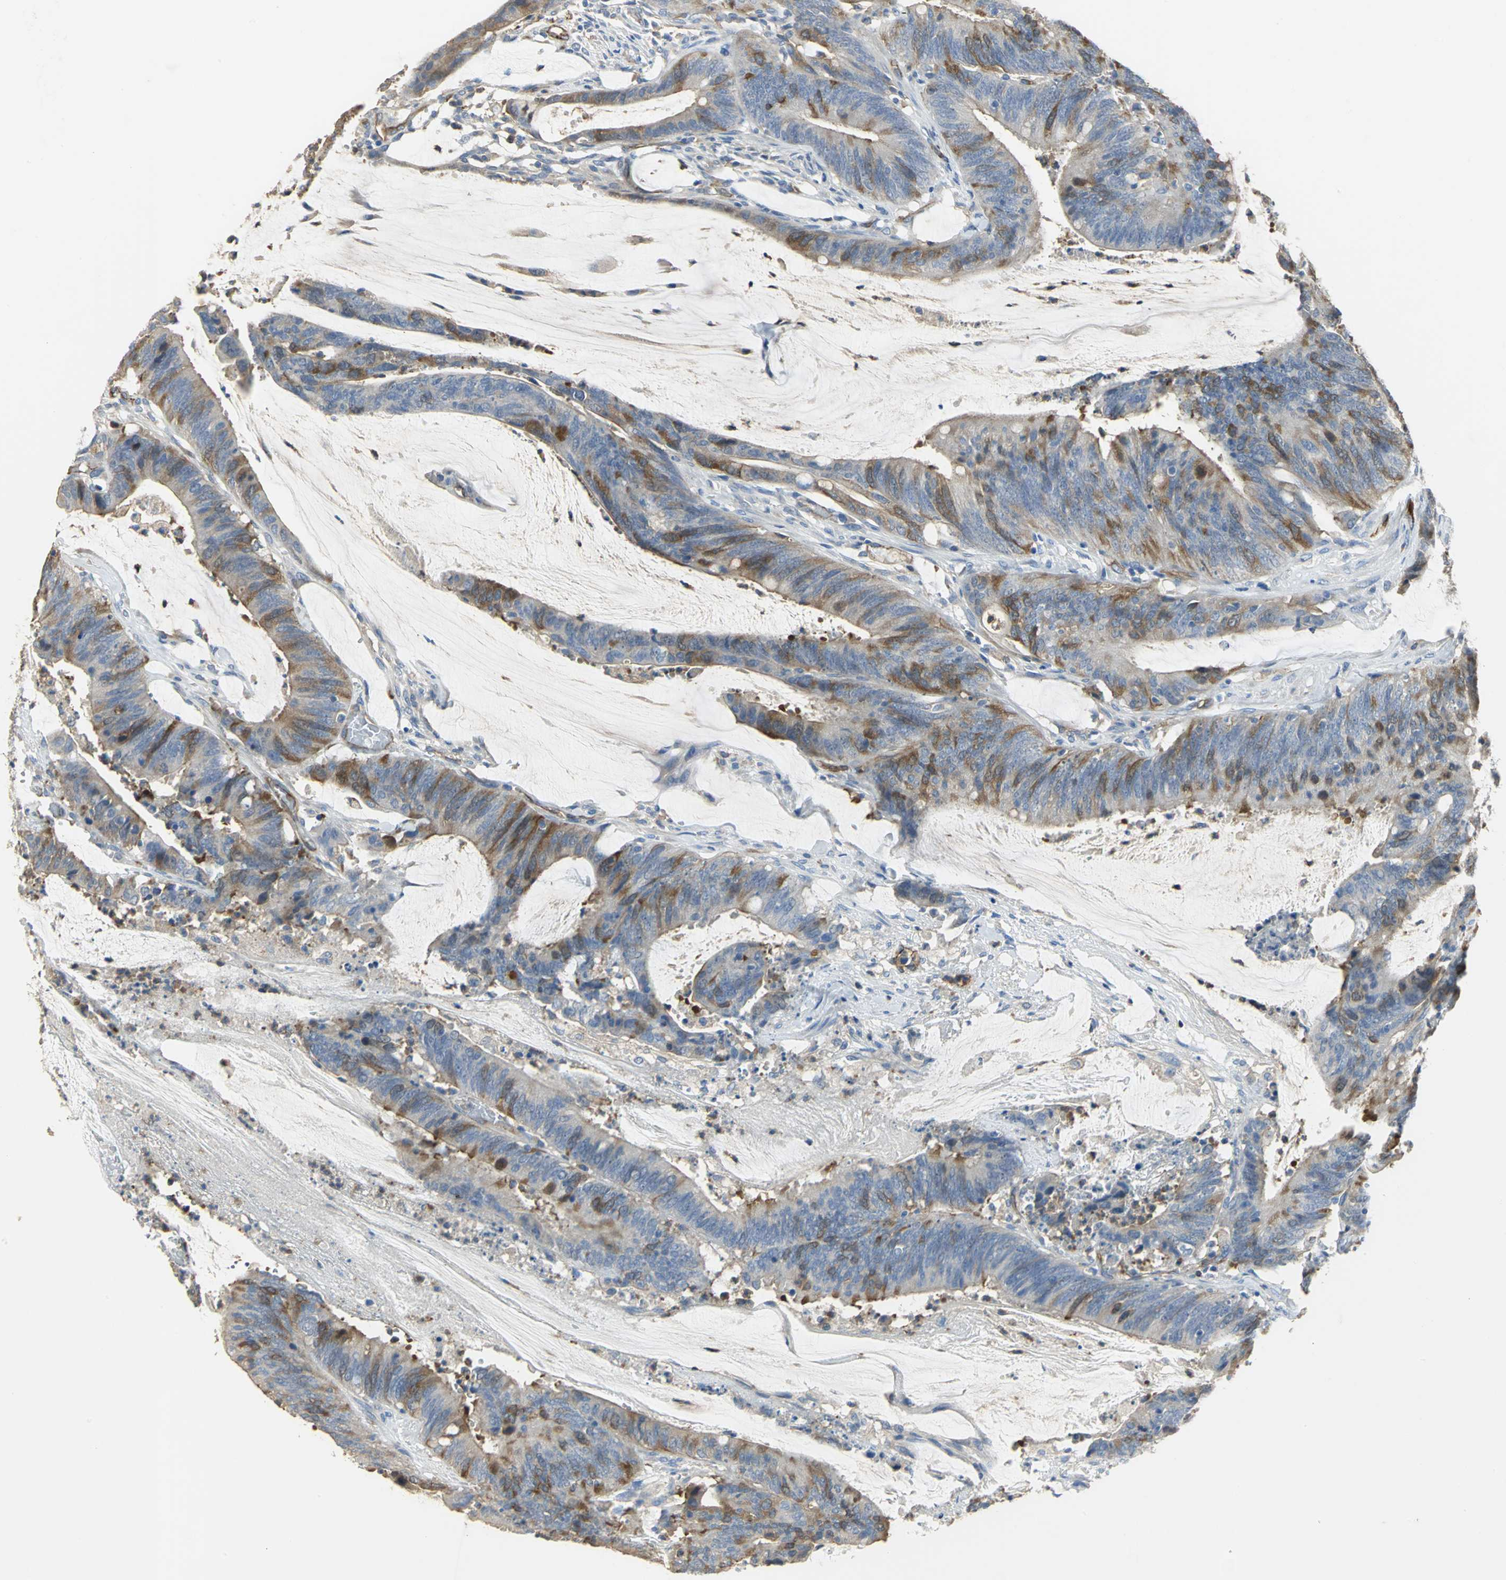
{"staining": {"intensity": "strong", "quantity": "25%-75%", "location": "cytoplasmic/membranous"}, "tissue": "colorectal cancer", "cell_type": "Tumor cells", "image_type": "cancer", "snomed": [{"axis": "morphology", "description": "Adenocarcinoma, NOS"}, {"axis": "topography", "description": "Rectum"}], "caption": "A brown stain shows strong cytoplasmic/membranous staining of a protein in human colorectal cancer (adenocarcinoma) tumor cells.", "gene": "DLGAP5", "patient": {"sex": "female", "age": 66}}